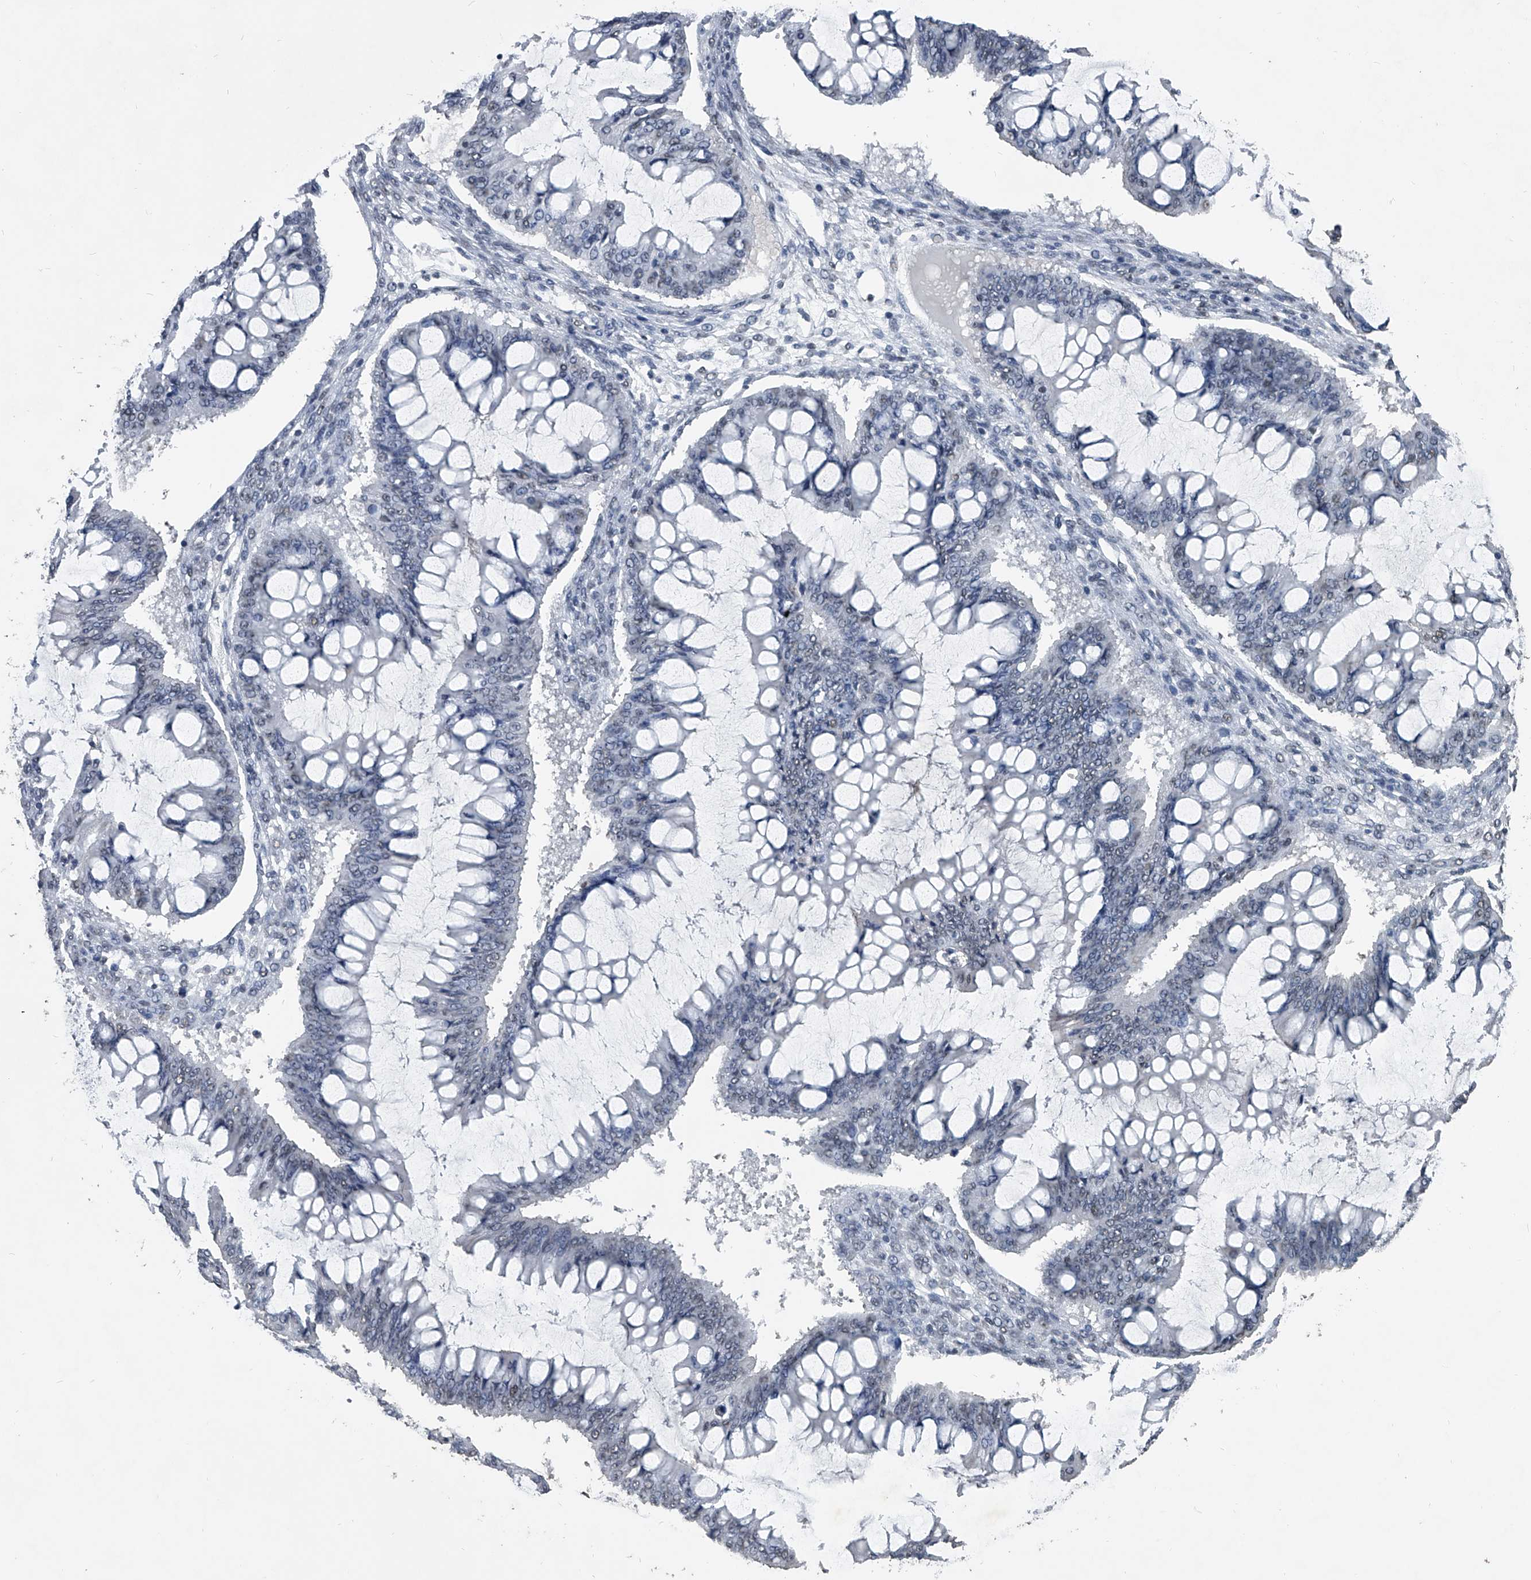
{"staining": {"intensity": "negative", "quantity": "none", "location": "none"}, "tissue": "ovarian cancer", "cell_type": "Tumor cells", "image_type": "cancer", "snomed": [{"axis": "morphology", "description": "Cystadenocarcinoma, mucinous, NOS"}, {"axis": "topography", "description": "Ovary"}], "caption": "An image of human ovarian cancer is negative for staining in tumor cells.", "gene": "MATR3", "patient": {"sex": "female", "age": 73}}